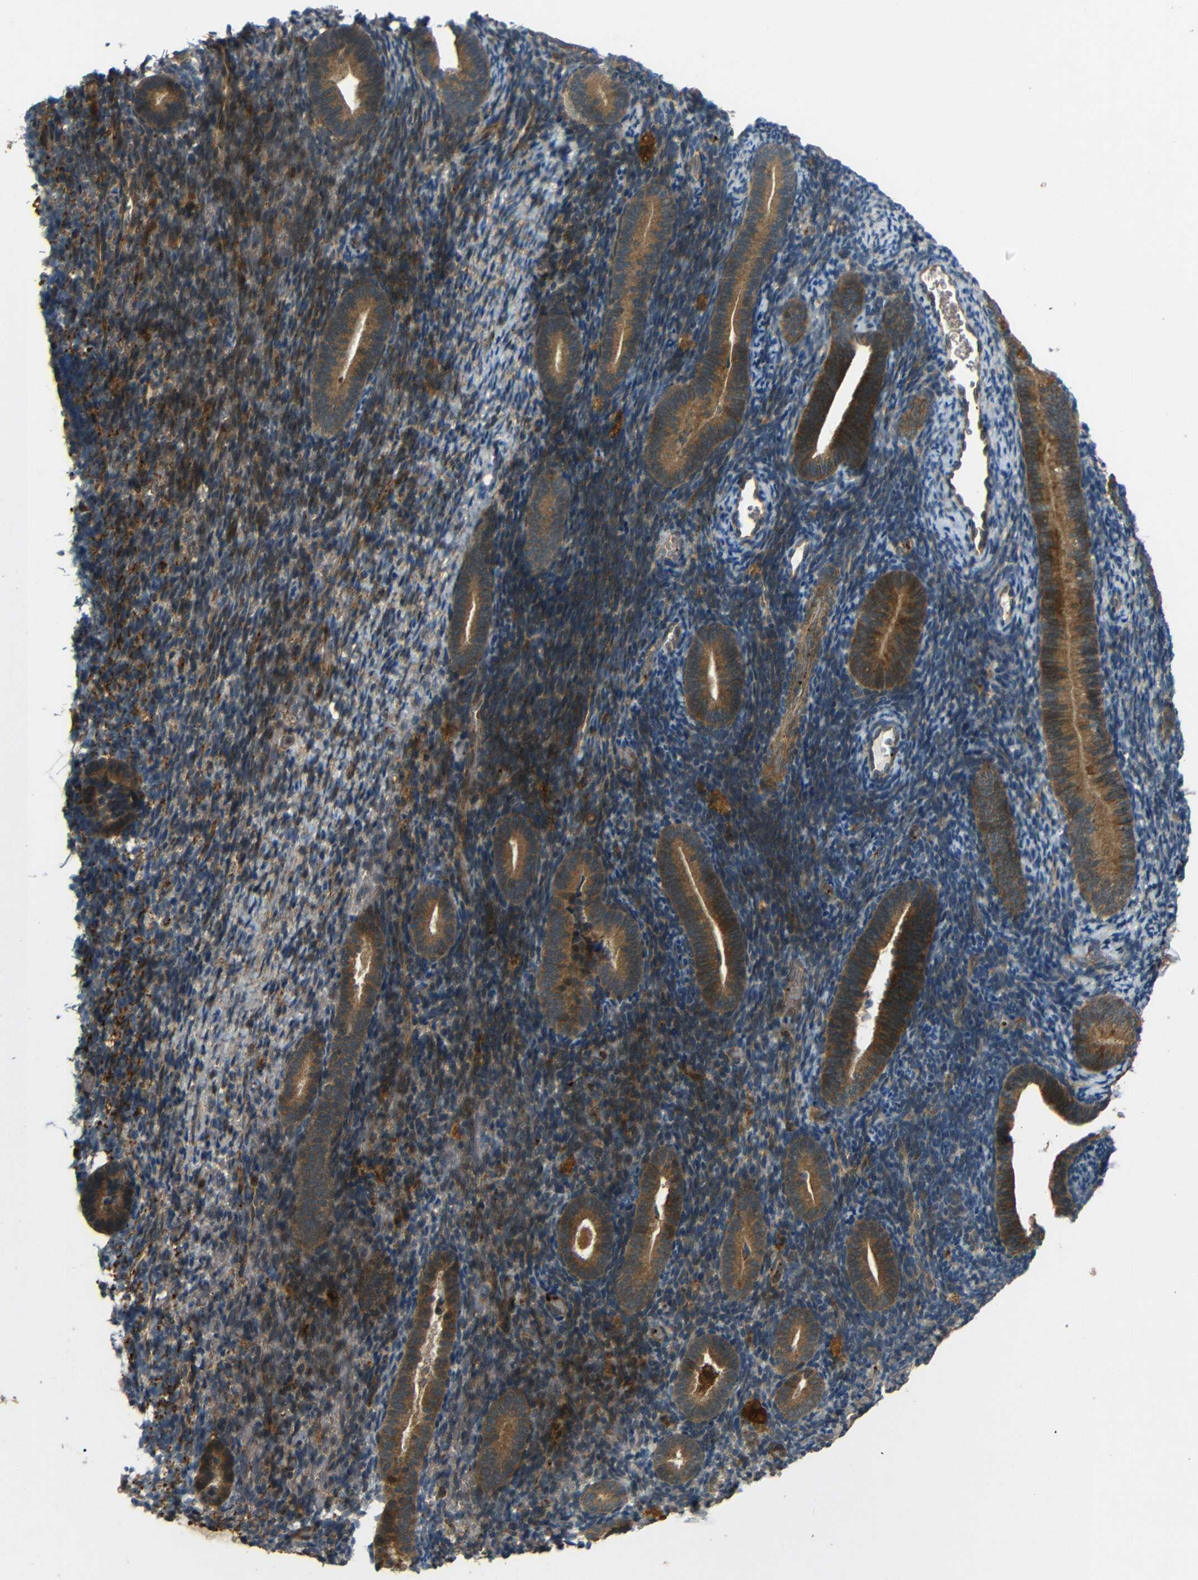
{"staining": {"intensity": "weak", "quantity": ">75%", "location": "cytoplasmic/membranous"}, "tissue": "endometrium", "cell_type": "Cells in endometrial stroma", "image_type": "normal", "snomed": [{"axis": "morphology", "description": "Normal tissue, NOS"}, {"axis": "topography", "description": "Endometrium"}], "caption": "Cells in endometrial stroma display low levels of weak cytoplasmic/membranous staining in about >75% of cells in normal human endometrium.", "gene": "EPHB2", "patient": {"sex": "female", "age": 51}}